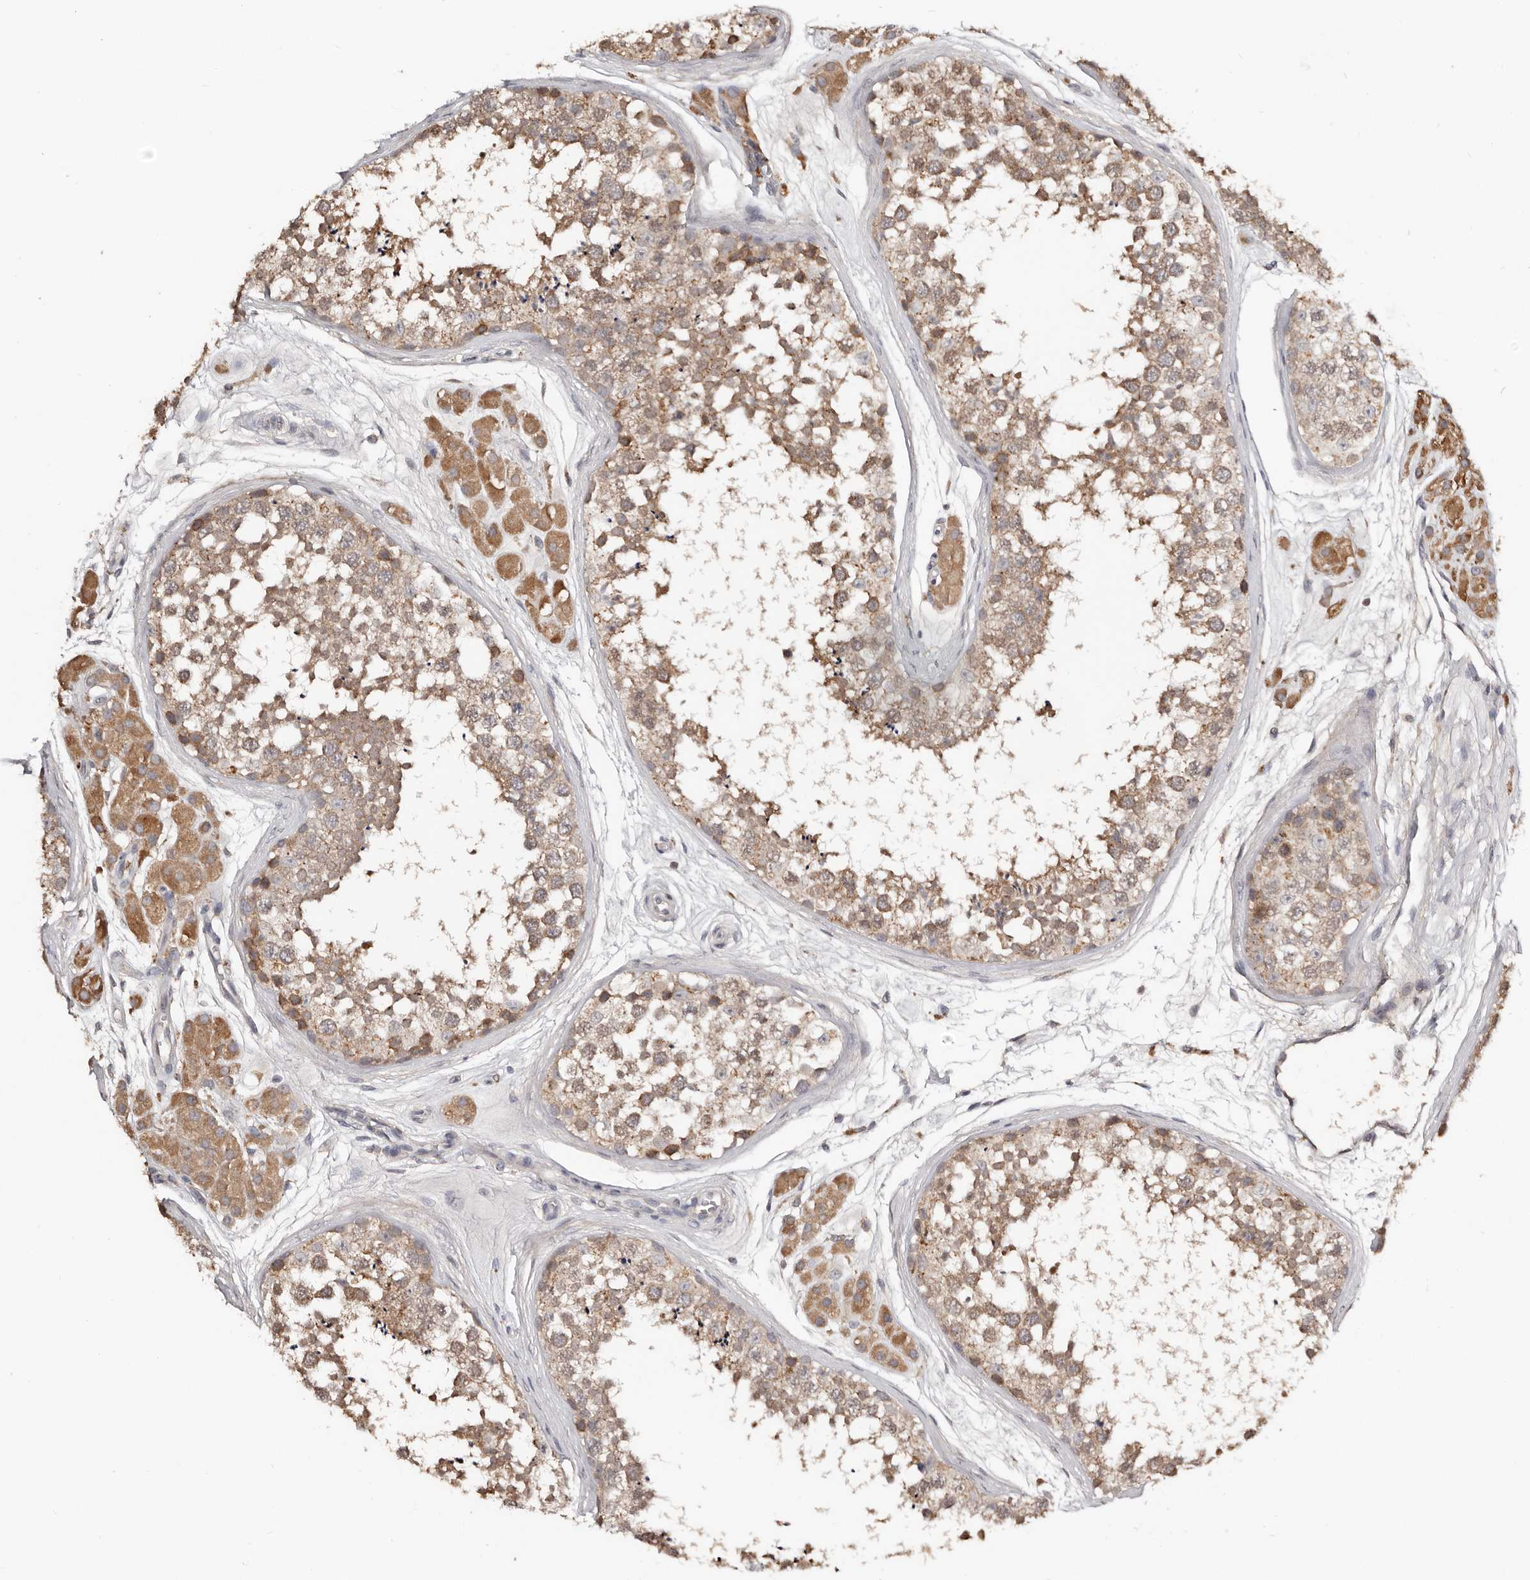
{"staining": {"intensity": "moderate", "quantity": ">75%", "location": "cytoplasmic/membranous"}, "tissue": "testis", "cell_type": "Cells in seminiferous ducts", "image_type": "normal", "snomed": [{"axis": "morphology", "description": "Normal tissue, NOS"}, {"axis": "topography", "description": "Testis"}], "caption": "Testis was stained to show a protein in brown. There is medium levels of moderate cytoplasmic/membranous staining in about >75% of cells in seminiferous ducts. The staining was performed using DAB to visualize the protein expression in brown, while the nuclei were stained in blue with hematoxylin (Magnification: 20x).", "gene": "SLC39A2", "patient": {"sex": "male", "age": 56}}